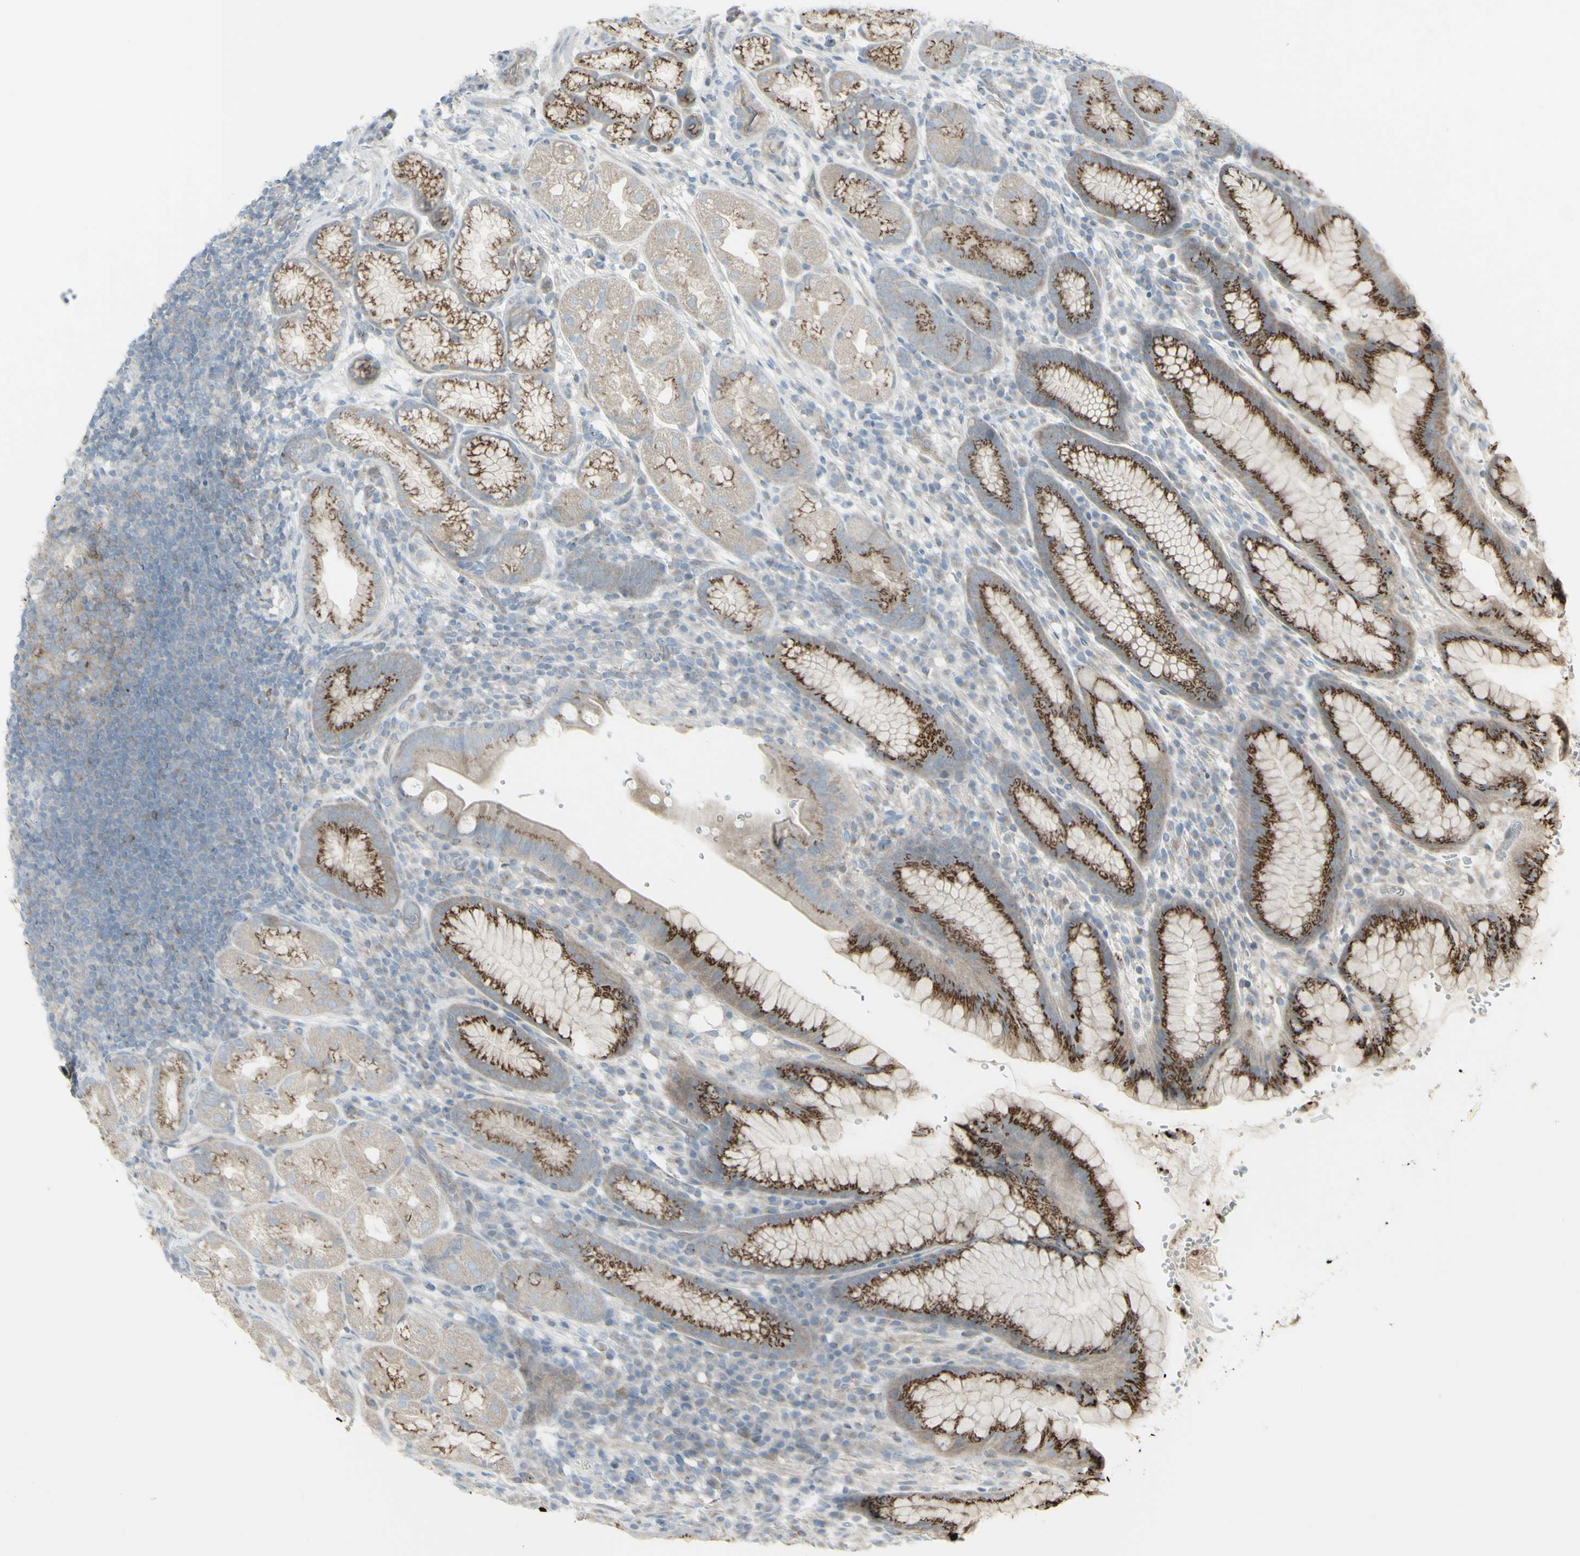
{"staining": {"intensity": "strong", "quantity": "25%-75%", "location": "cytoplasmic/membranous"}, "tissue": "stomach", "cell_type": "Glandular cells", "image_type": "normal", "snomed": [{"axis": "morphology", "description": "Normal tissue, NOS"}, {"axis": "topography", "description": "Stomach, lower"}], "caption": "Immunohistochemistry (DAB) staining of benign human stomach exhibits strong cytoplasmic/membranous protein positivity in about 25%-75% of glandular cells. Using DAB (3,3'-diaminobenzidine) (brown) and hematoxylin (blue) stains, captured at high magnification using brightfield microscopy.", "gene": "GALNT6", "patient": {"sex": "male", "age": 52}}